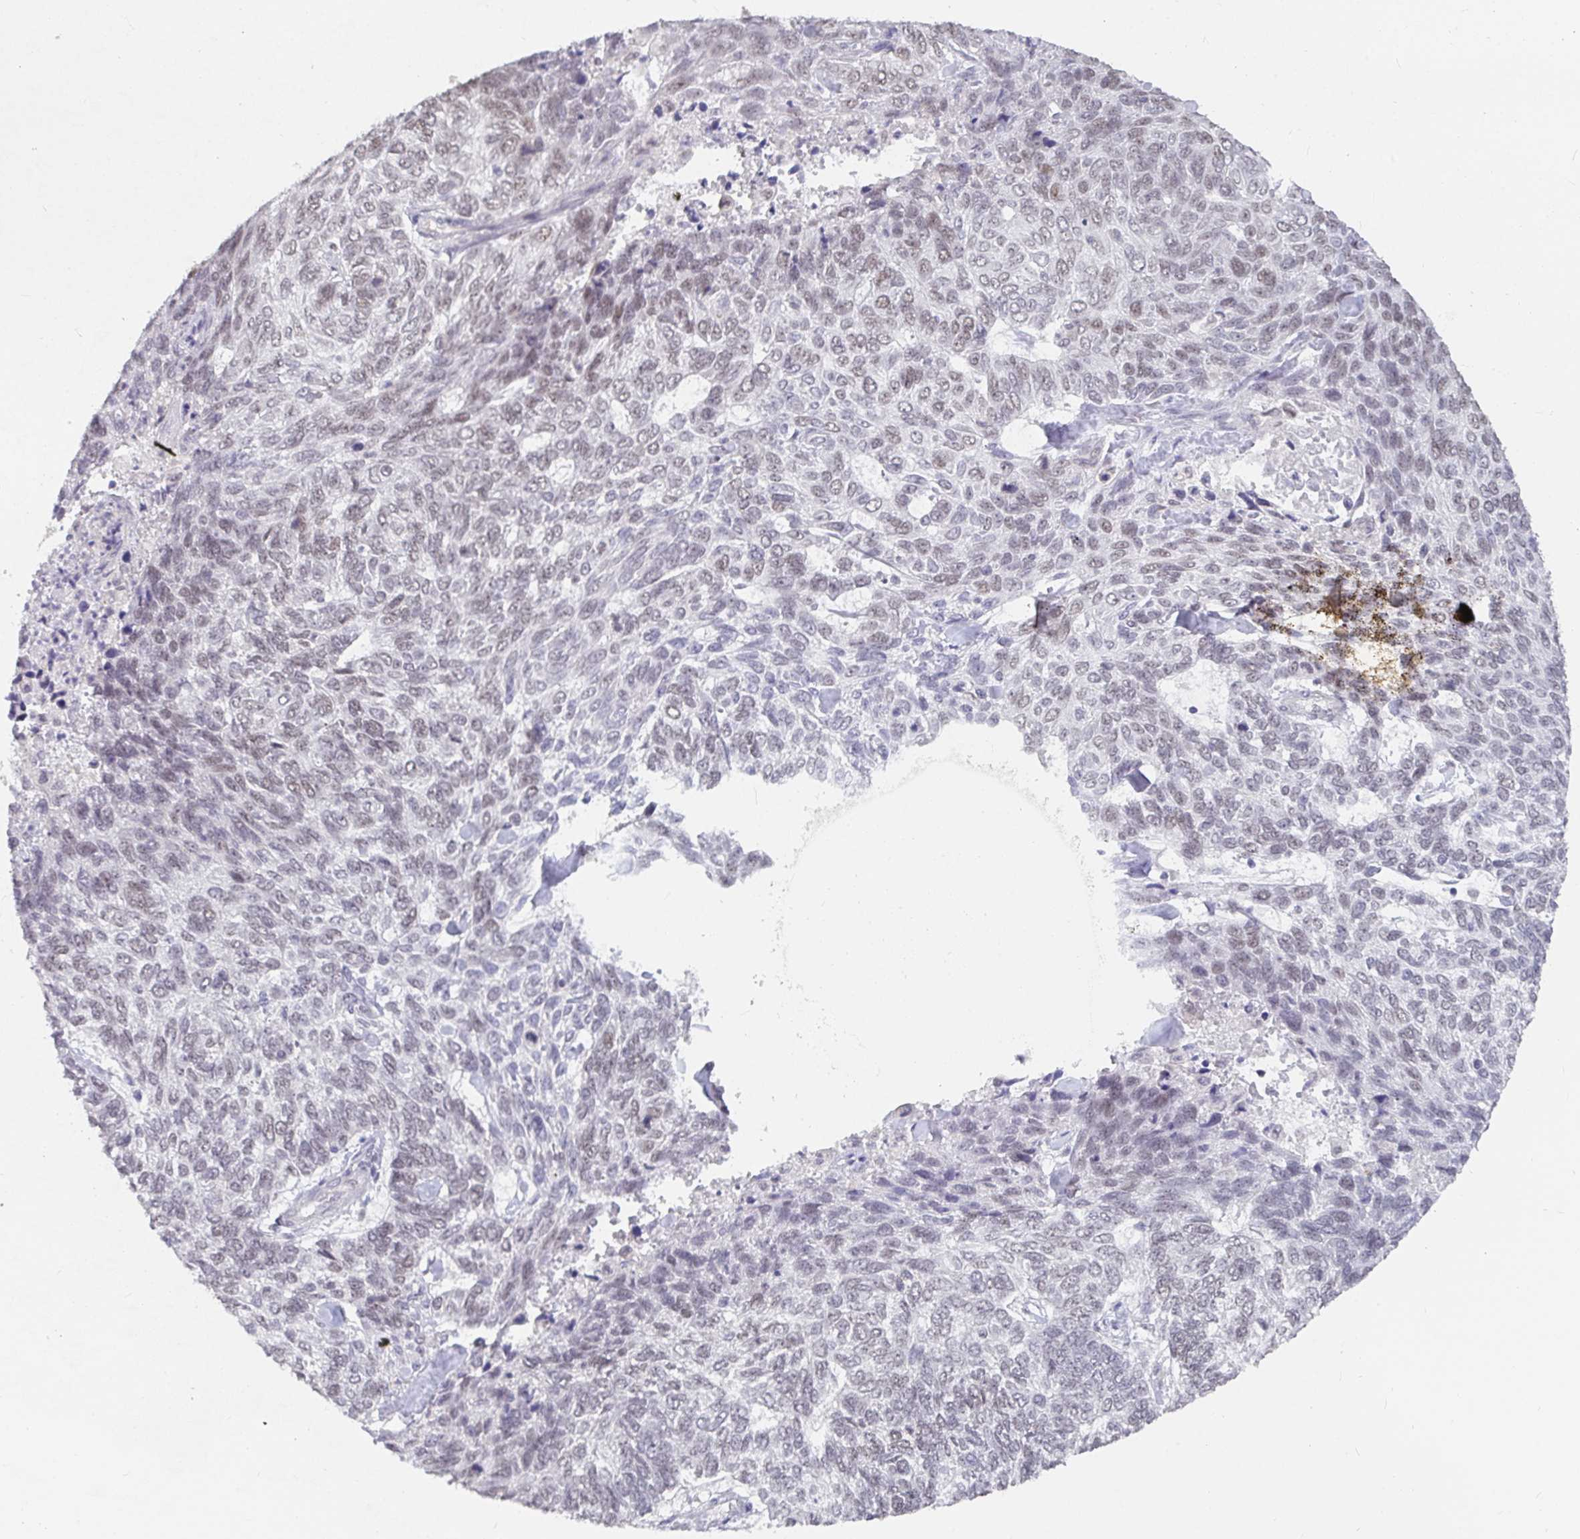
{"staining": {"intensity": "negative", "quantity": "none", "location": "none"}, "tissue": "skin cancer", "cell_type": "Tumor cells", "image_type": "cancer", "snomed": [{"axis": "morphology", "description": "Basal cell carcinoma"}, {"axis": "topography", "description": "Skin"}], "caption": "Protein analysis of skin cancer (basal cell carcinoma) shows no significant expression in tumor cells.", "gene": "RCOR1", "patient": {"sex": "female", "age": 65}}